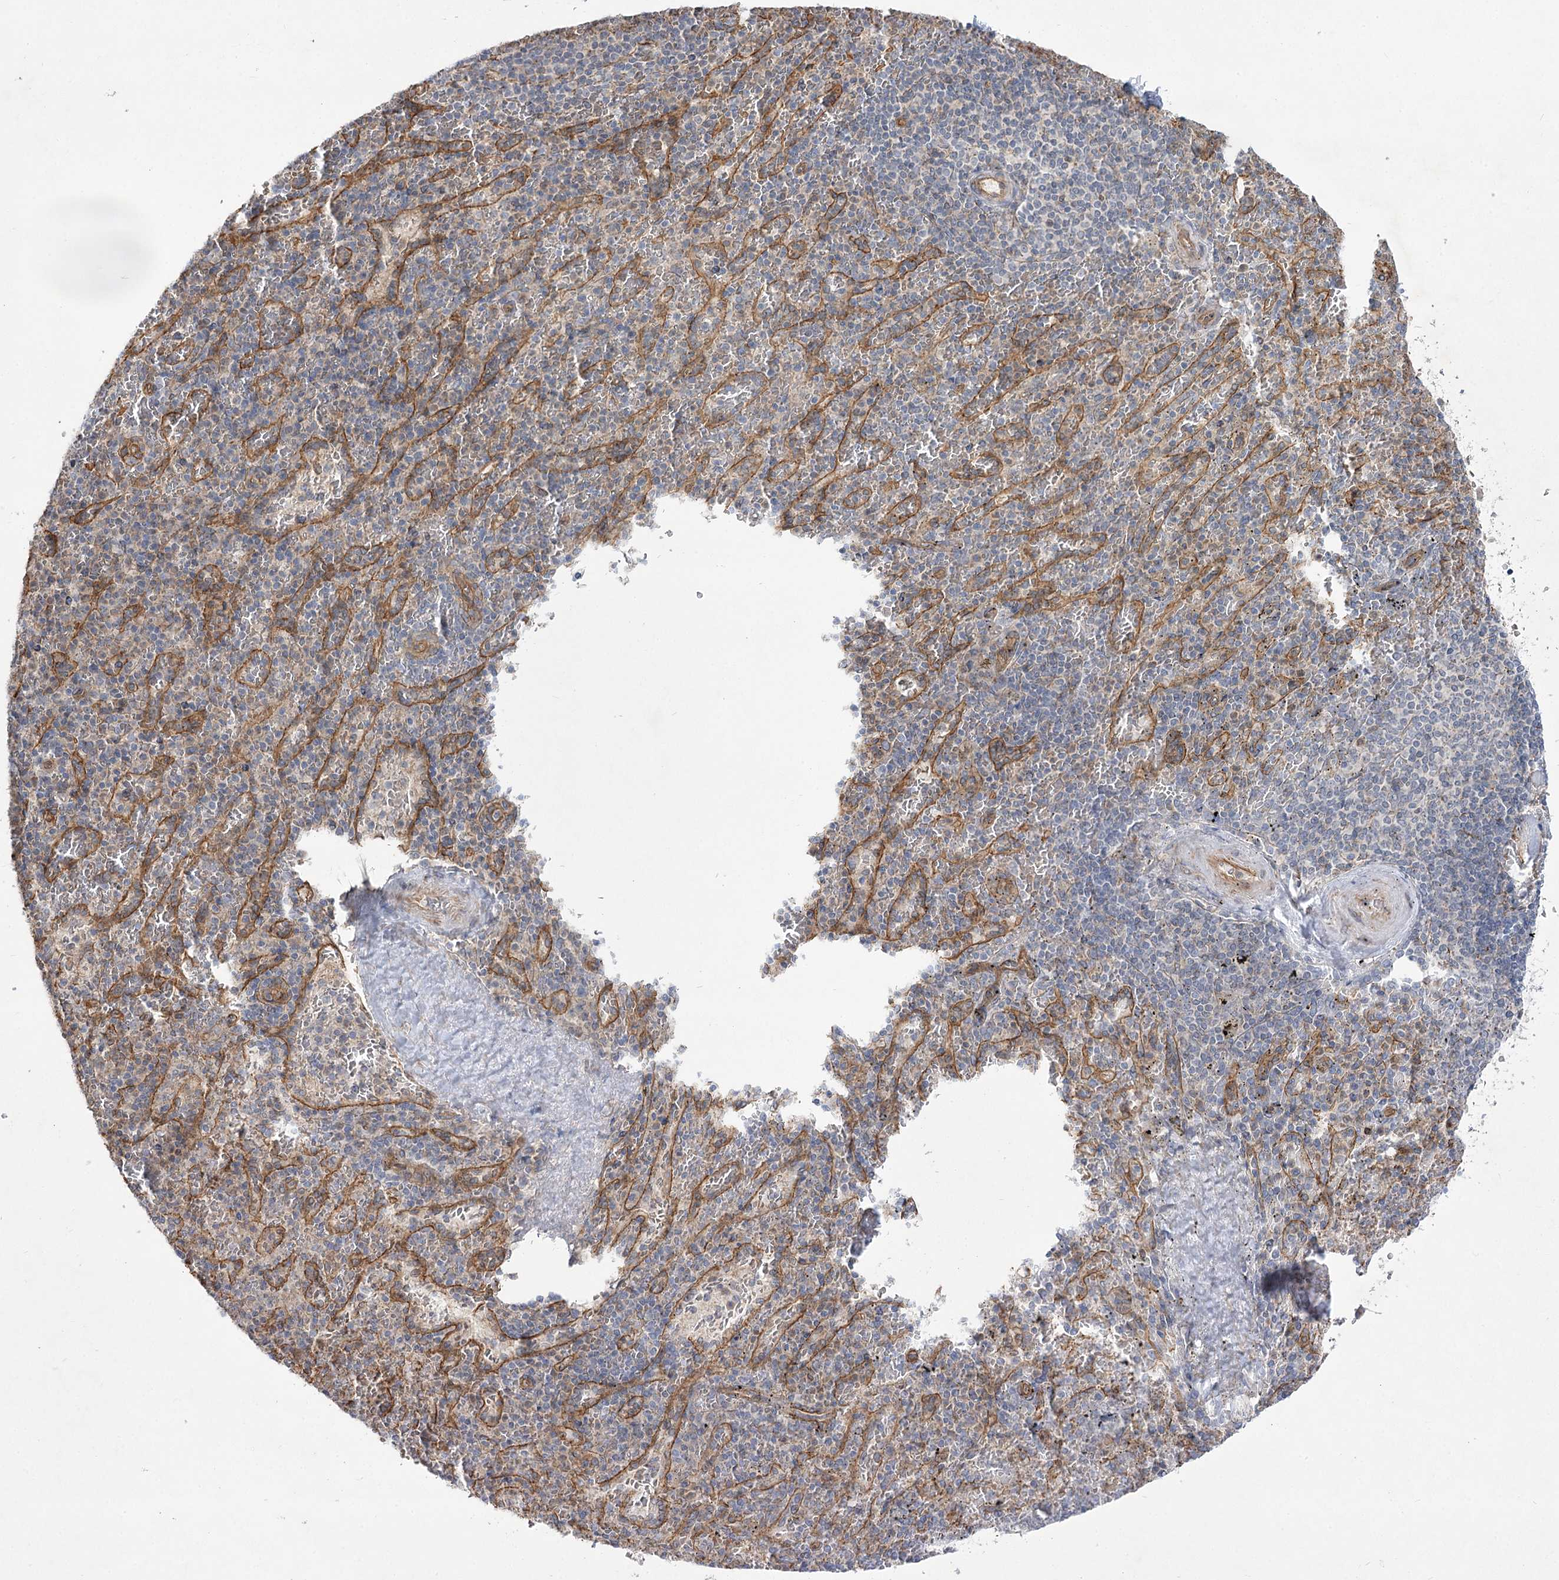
{"staining": {"intensity": "negative", "quantity": "none", "location": "none"}, "tissue": "spleen", "cell_type": "Cells in red pulp", "image_type": "normal", "snomed": [{"axis": "morphology", "description": "Normal tissue, NOS"}, {"axis": "topography", "description": "Spleen"}], "caption": "Photomicrograph shows no significant protein staining in cells in red pulp of unremarkable spleen.", "gene": "SH3BP5L", "patient": {"sex": "male", "age": 82}}